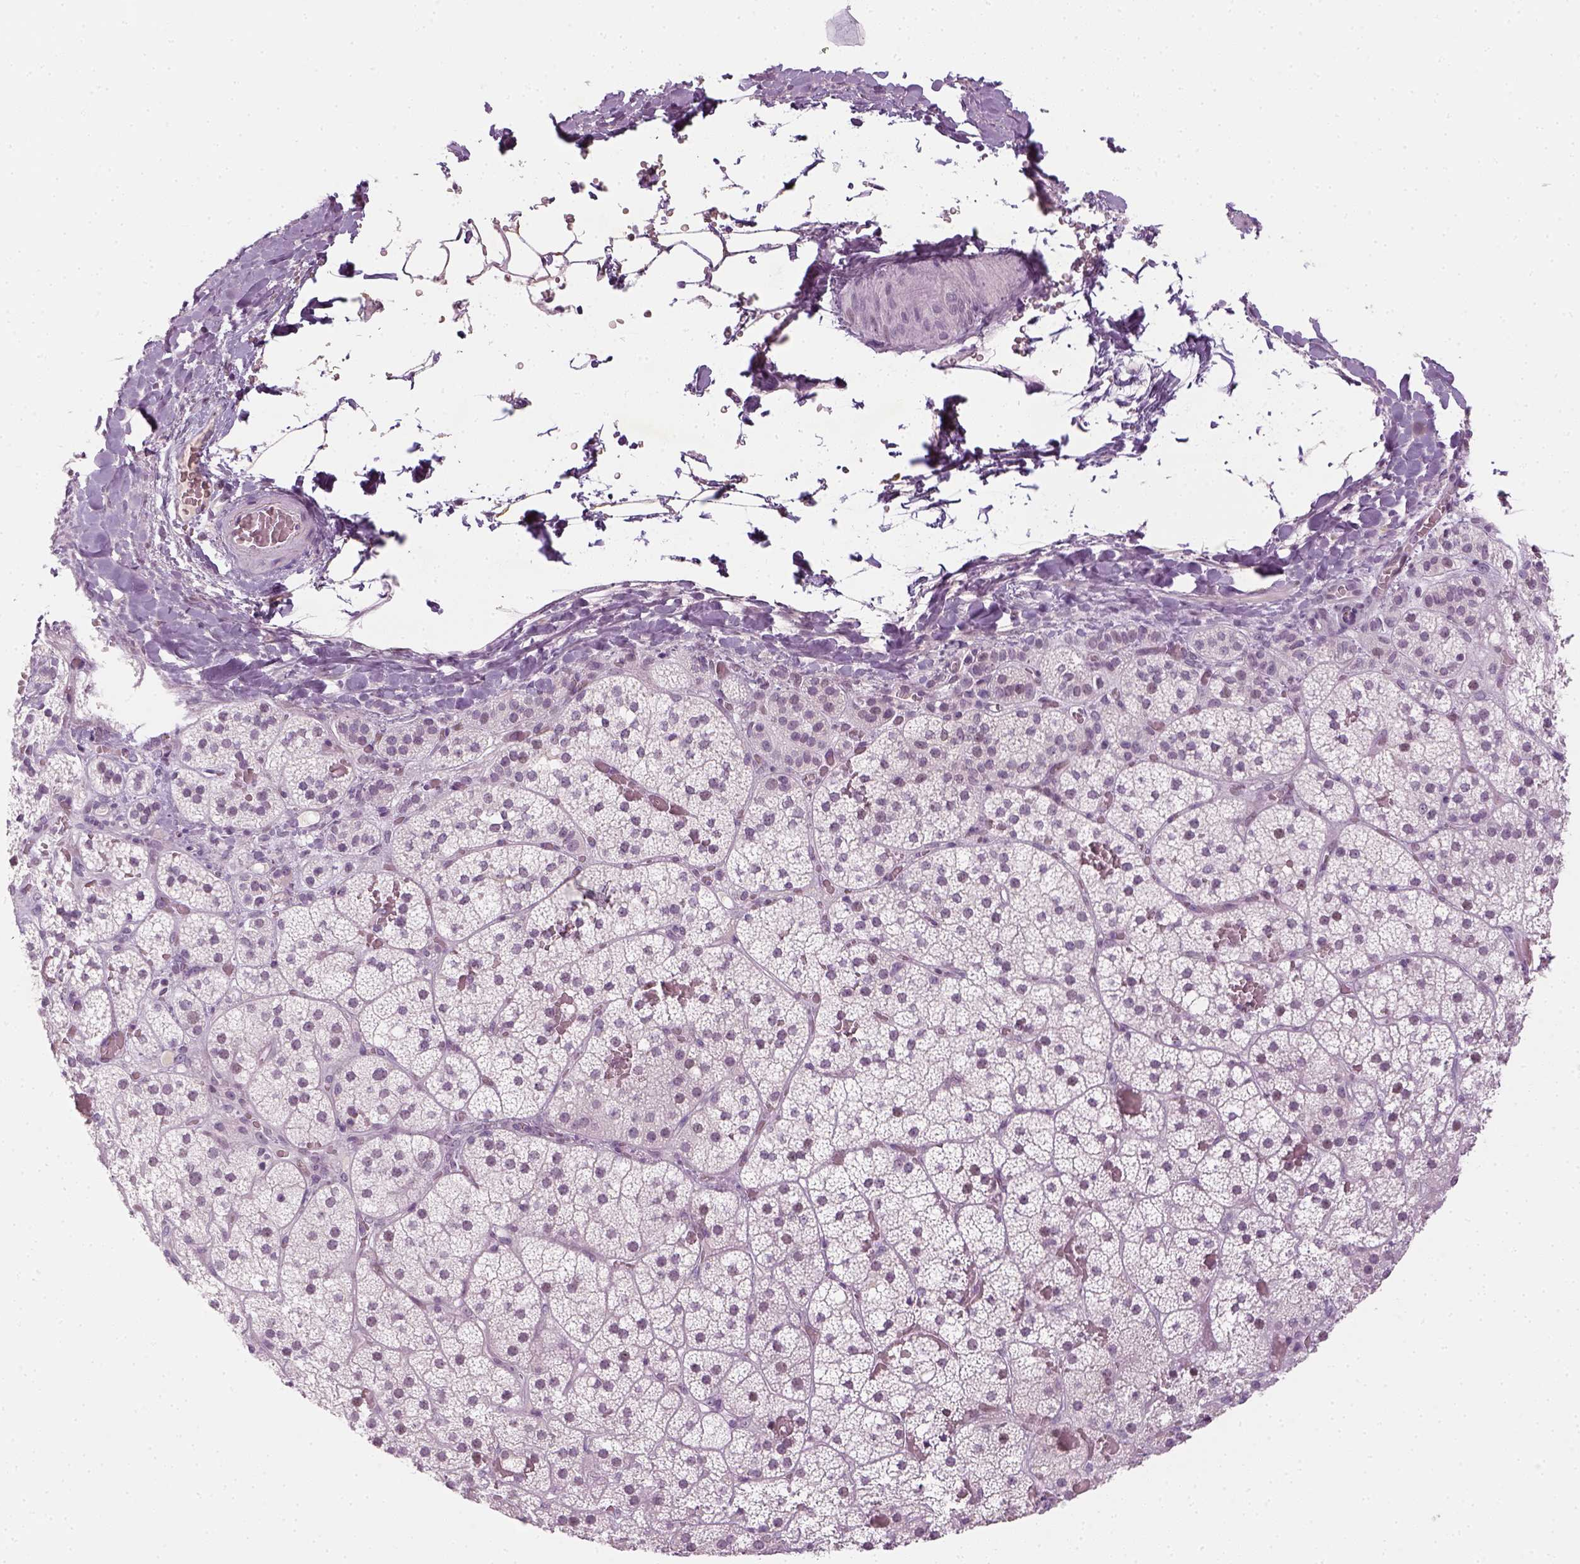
{"staining": {"intensity": "moderate", "quantity": "<25%", "location": "nuclear"}, "tissue": "adrenal gland", "cell_type": "Glandular cells", "image_type": "normal", "snomed": [{"axis": "morphology", "description": "Normal tissue, NOS"}, {"axis": "topography", "description": "Adrenal gland"}], "caption": "IHC (DAB (3,3'-diaminobenzidine)) staining of unremarkable human adrenal gland exhibits moderate nuclear protein expression in about <25% of glandular cells. The staining is performed using DAB brown chromogen to label protein expression. The nuclei are counter-stained blue using hematoxylin.", "gene": "MAGEB3", "patient": {"sex": "male", "age": 53}}